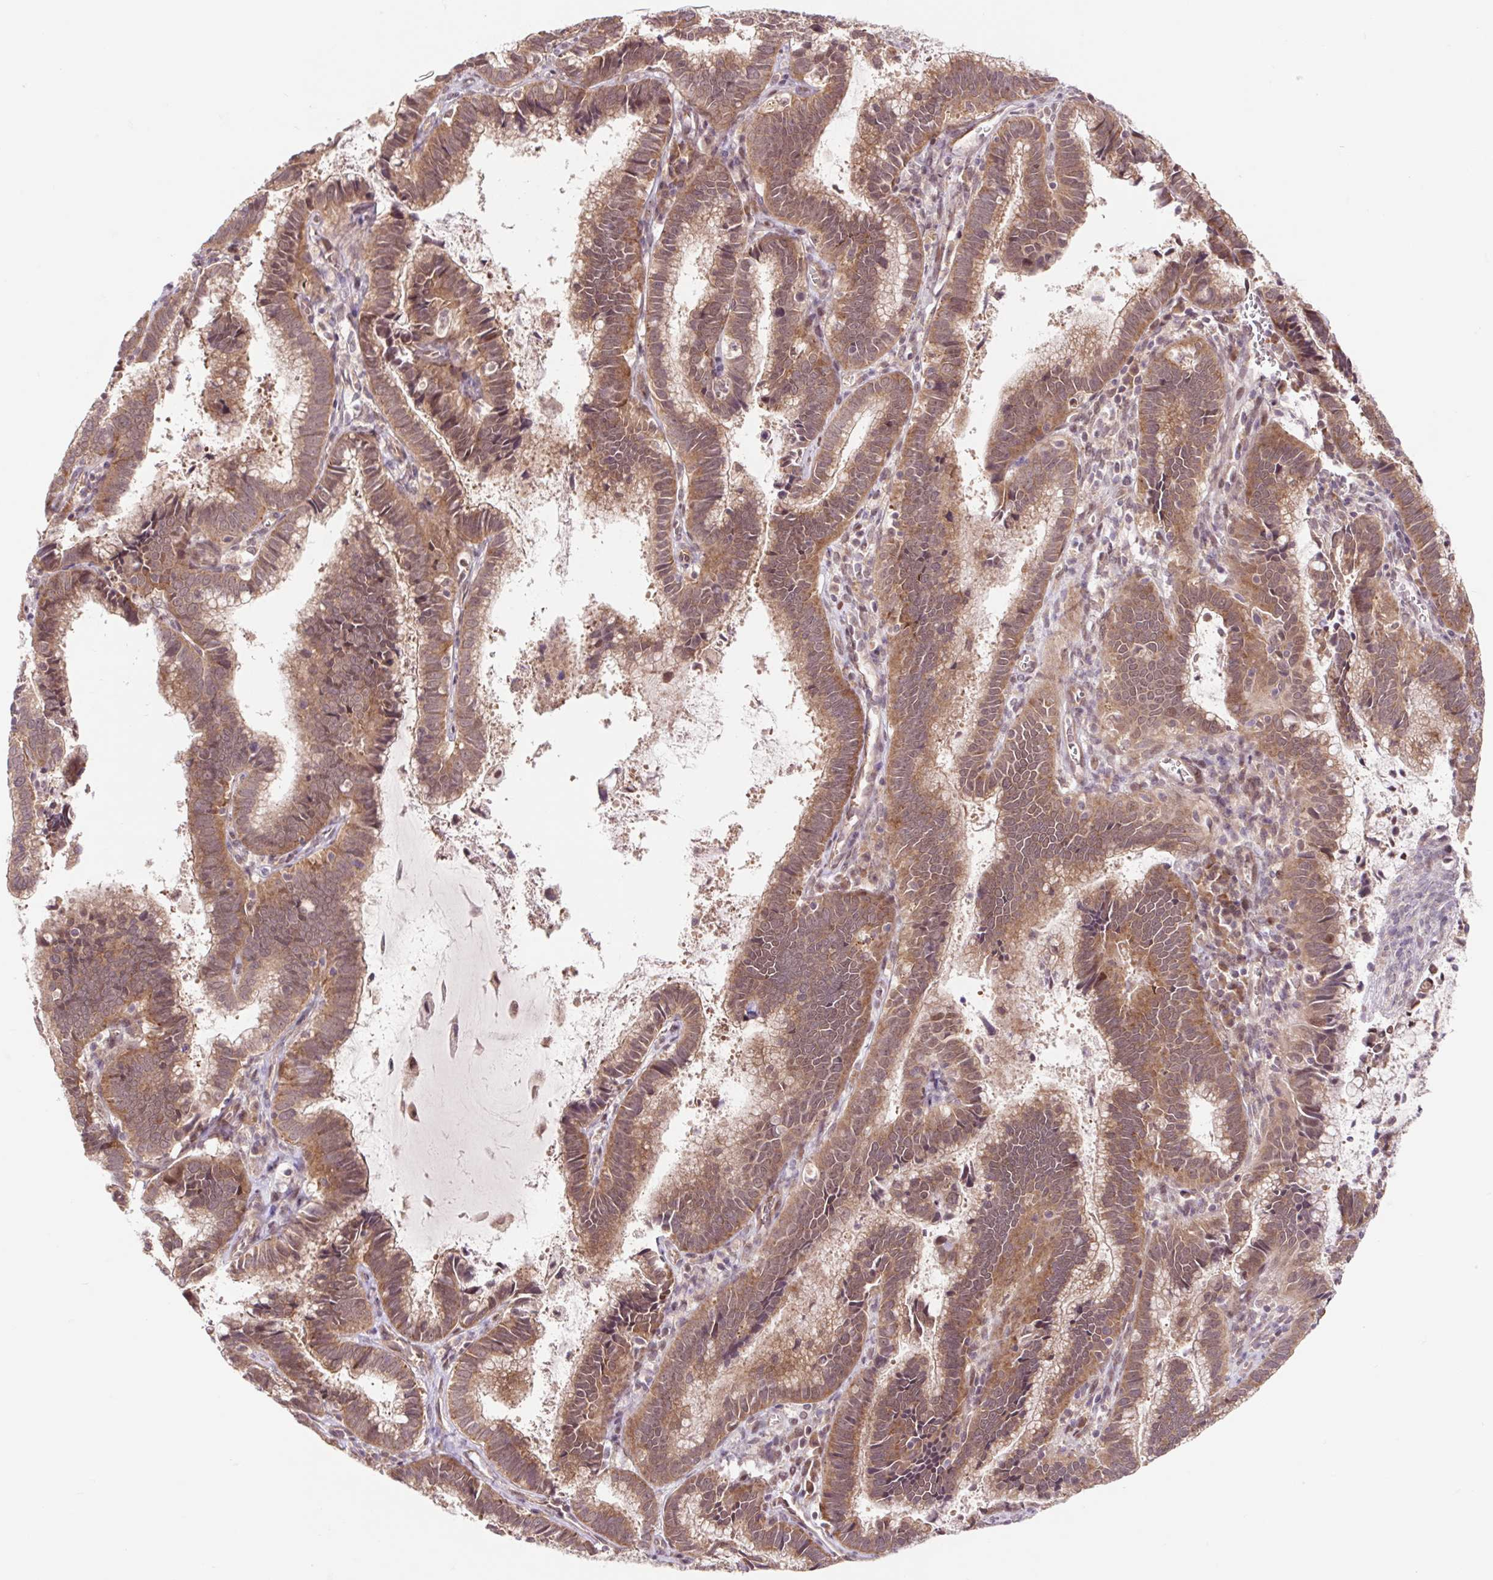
{"staining": {"intensity": "moderate", "quantity": ">75%", "location": "cytoplasmic/membranous"}, "tissue": "cervical cancer", "cell_type": "Tumor cells", "image_type": "cancer", "snomed": [{"axis": "morphology", "description": "Adenocarcinoma, NOS"}, {"axis": "topography", "description": "Cervix"}], "caption": "Cervical cancer (adenocarcinoma) was stained to show a protein in brown. There is medium levels of moderate cytoplasmic/membranous staining in about >75% of tumor cells. (brown staining indicates protein expression, while blue staining denotes nuclei).", "gene": "HFE", "patient": {"sex": "female", "age": 61}}